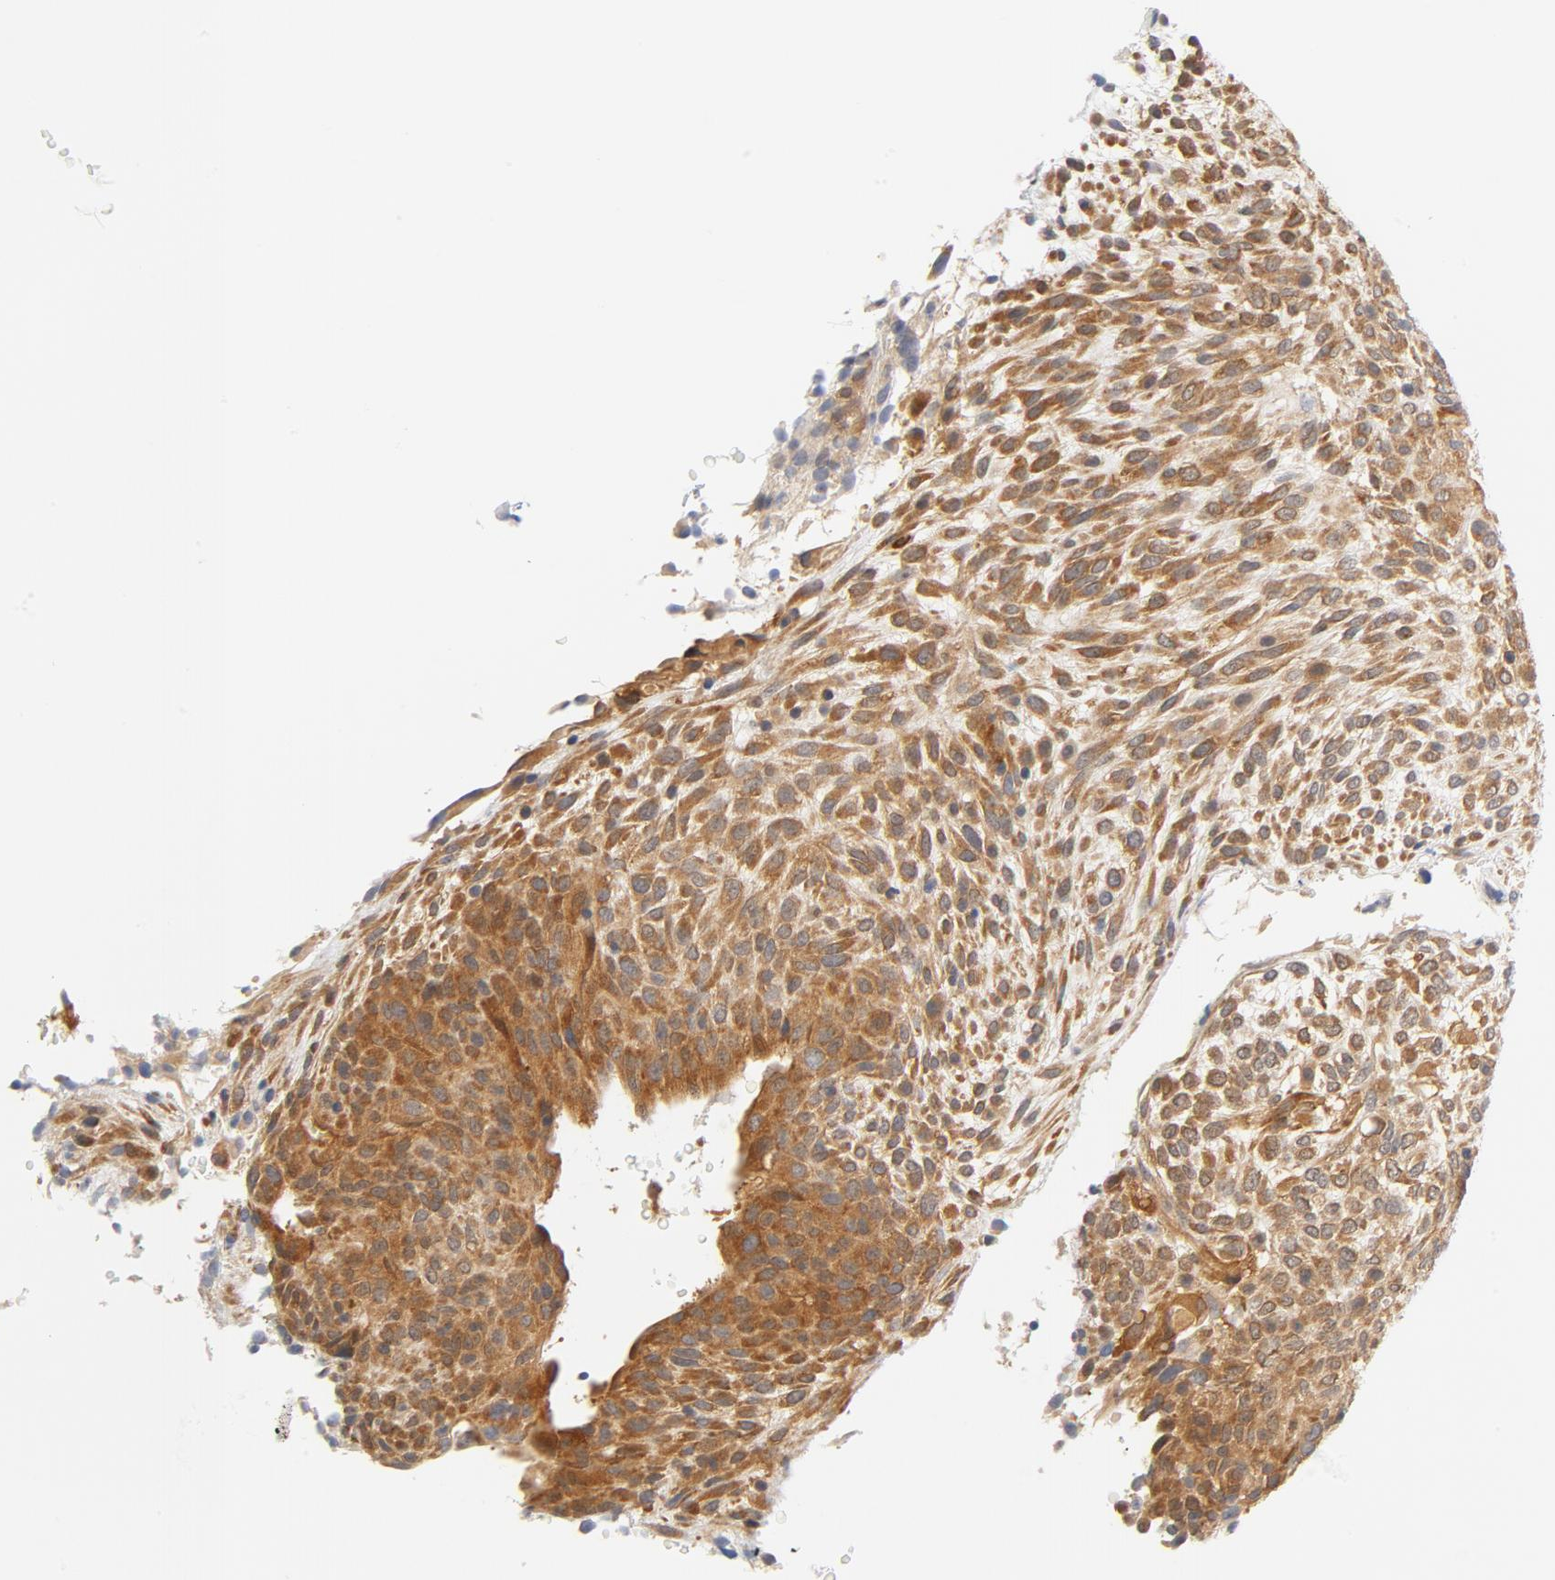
{"staining": {"intensity": "moderate", "quantity": ">75%", "location": "cytoplasmic/membranous"}, "tissue": "glioma", "cell_type": "Tumor cells", "image_type": "cancer", "snomed": [{"axis": "morphology", "description": "Glioma, malignant, High grade"}, {"axis": "topography", "description": "Cerebral cortex"}], "caption": "Immunohistochemical staining of human high-grade glioma (malignant) exhibits medium levels of moderate cytoplasmic/membranous expression in approximately >75% of tumor cells.", "gene": "EIF4E", "patient": {"sex": "female", "age": 55}}